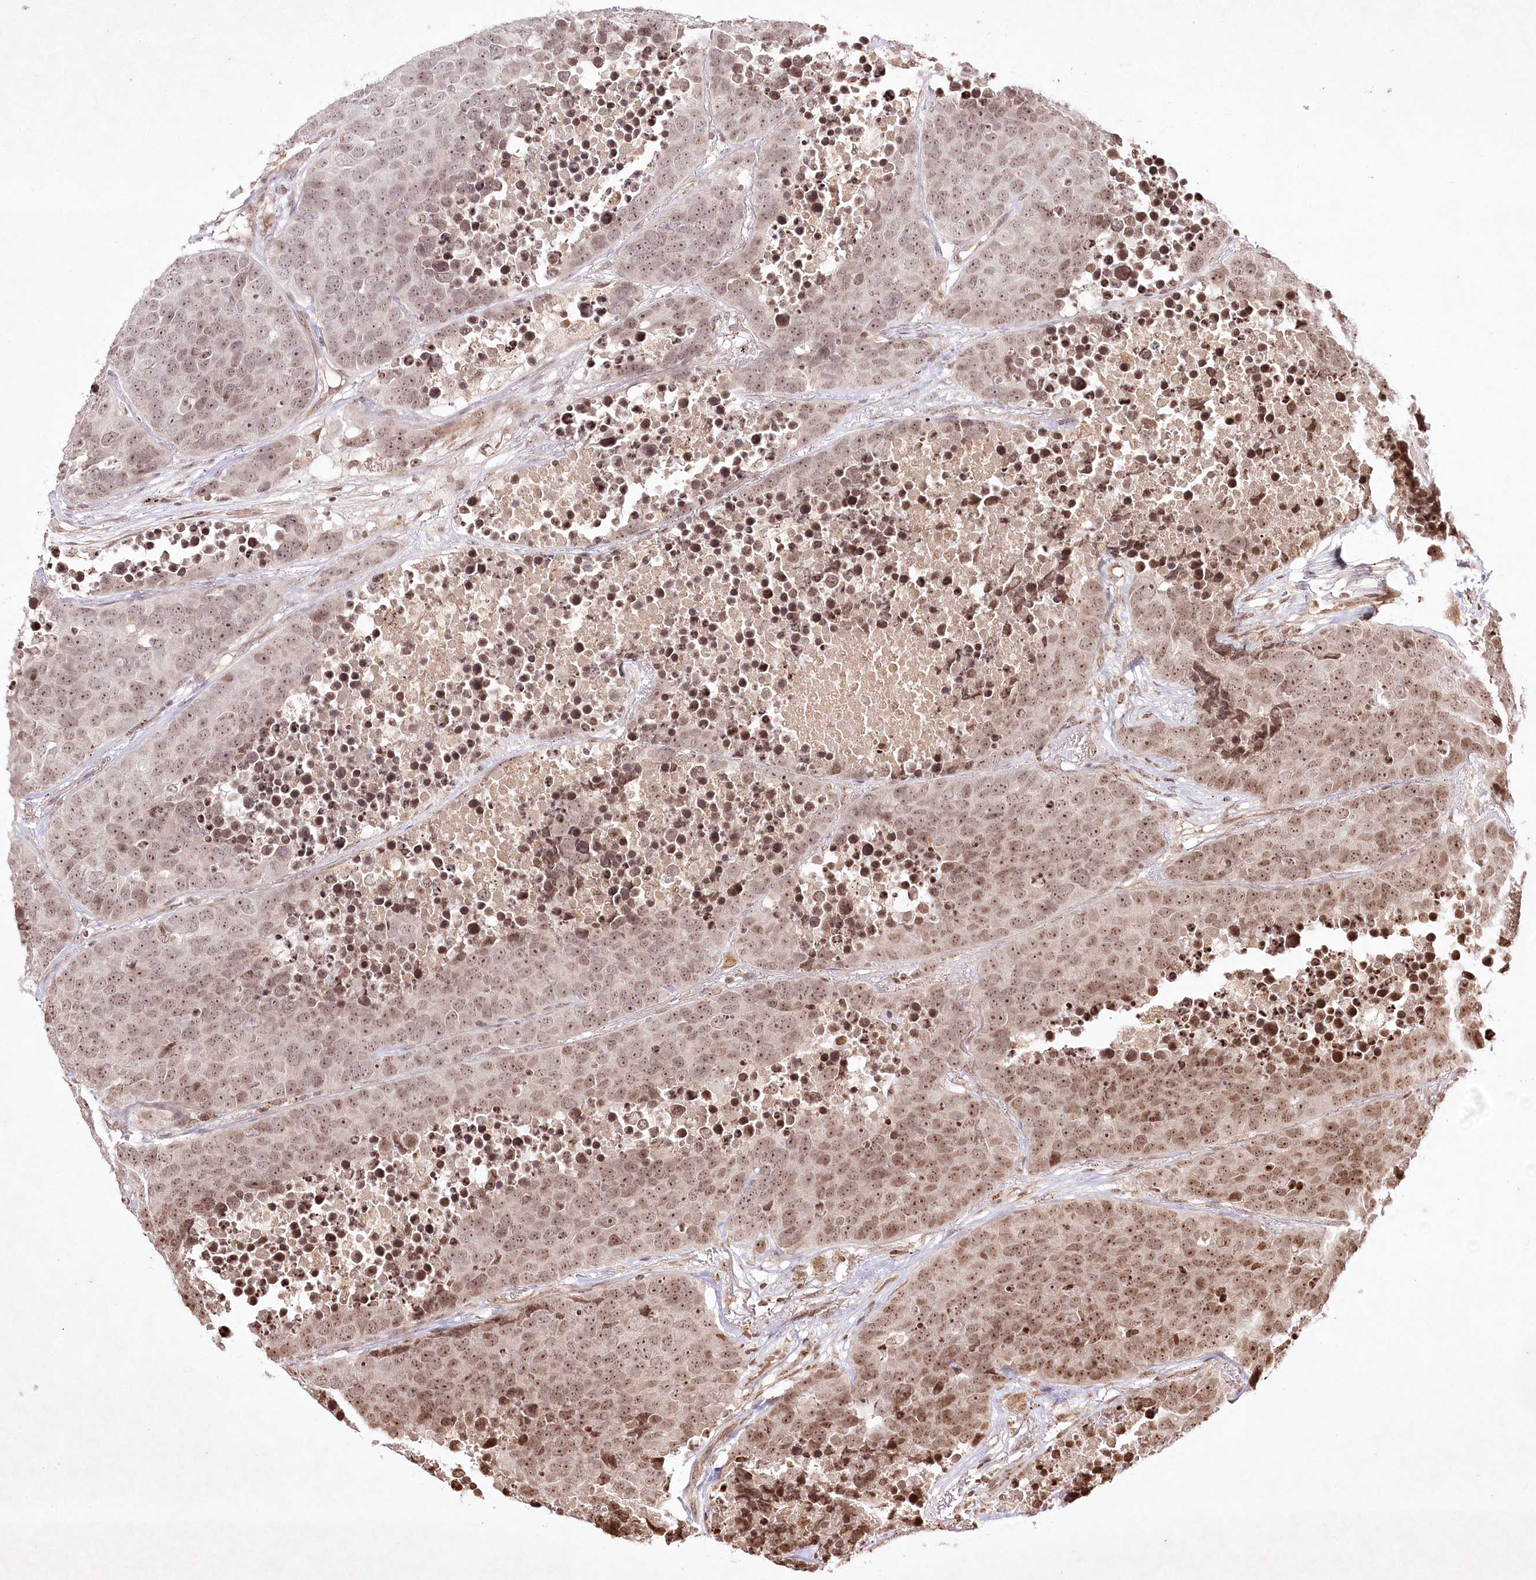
{"staining": {"intensity": "moderate", "quantity": ">75%", "location": "nuclear"}, "tissue": "carcinoid", "cell_type": "Tumor cells", "image_type": "cancer", "snomed": [{"axis": "morphology", "description": "Carcinoid, malignant, NOS"}, {"axis": "topography", "description": "Lung"}], "caption": "DAB (3,3'-diaminobenzidine) immunohistochemical staining of carcinoid demonstrates moderate nuclear protein staining in approximately >75% of tumor cells.", "gene": "CARM1", "patient": {"sex": "male", "age": 60}}